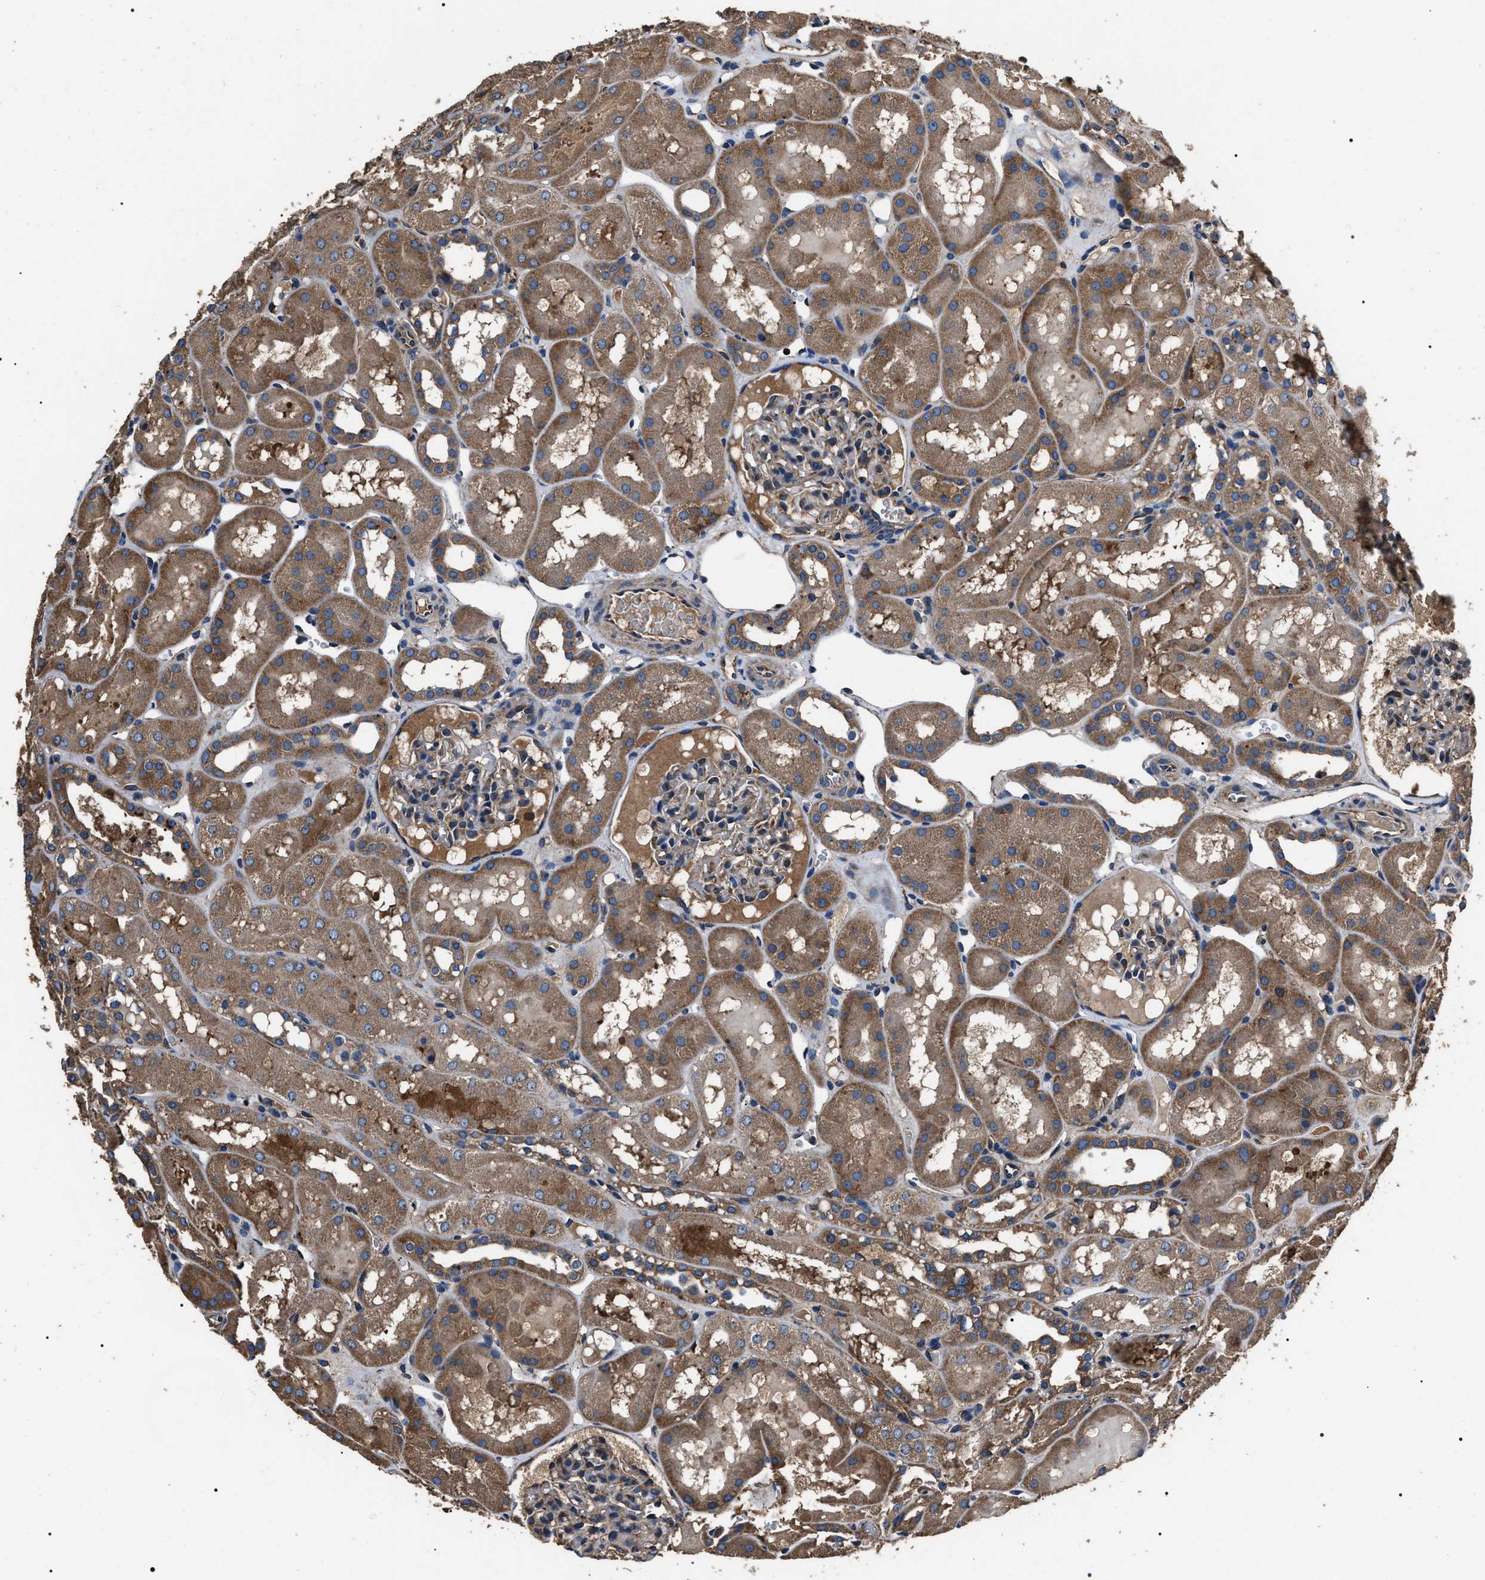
{"staining": {"intensity": "moderate", "quantity": "<25%", "location": "cytoplasmic/membranous"}, "tissue": "kidney", "cell_type": "Cells in glomeruli", "image_type": "normal", "snomed": [{"axis": "morphology", "description": "Normal tissue, NOS"}, {"axis": "topography", "description": "Kidney"}, {"axis": "topography", "description": "Urinary bladder"}], "caption": "A photomicrograph of kidney stained for a protein reveals moderate cytoplasmic/membranous brown staining in cells in glomeruli.", "gene": "HSCB", "patient": {"sex": "male", "age": 16}}